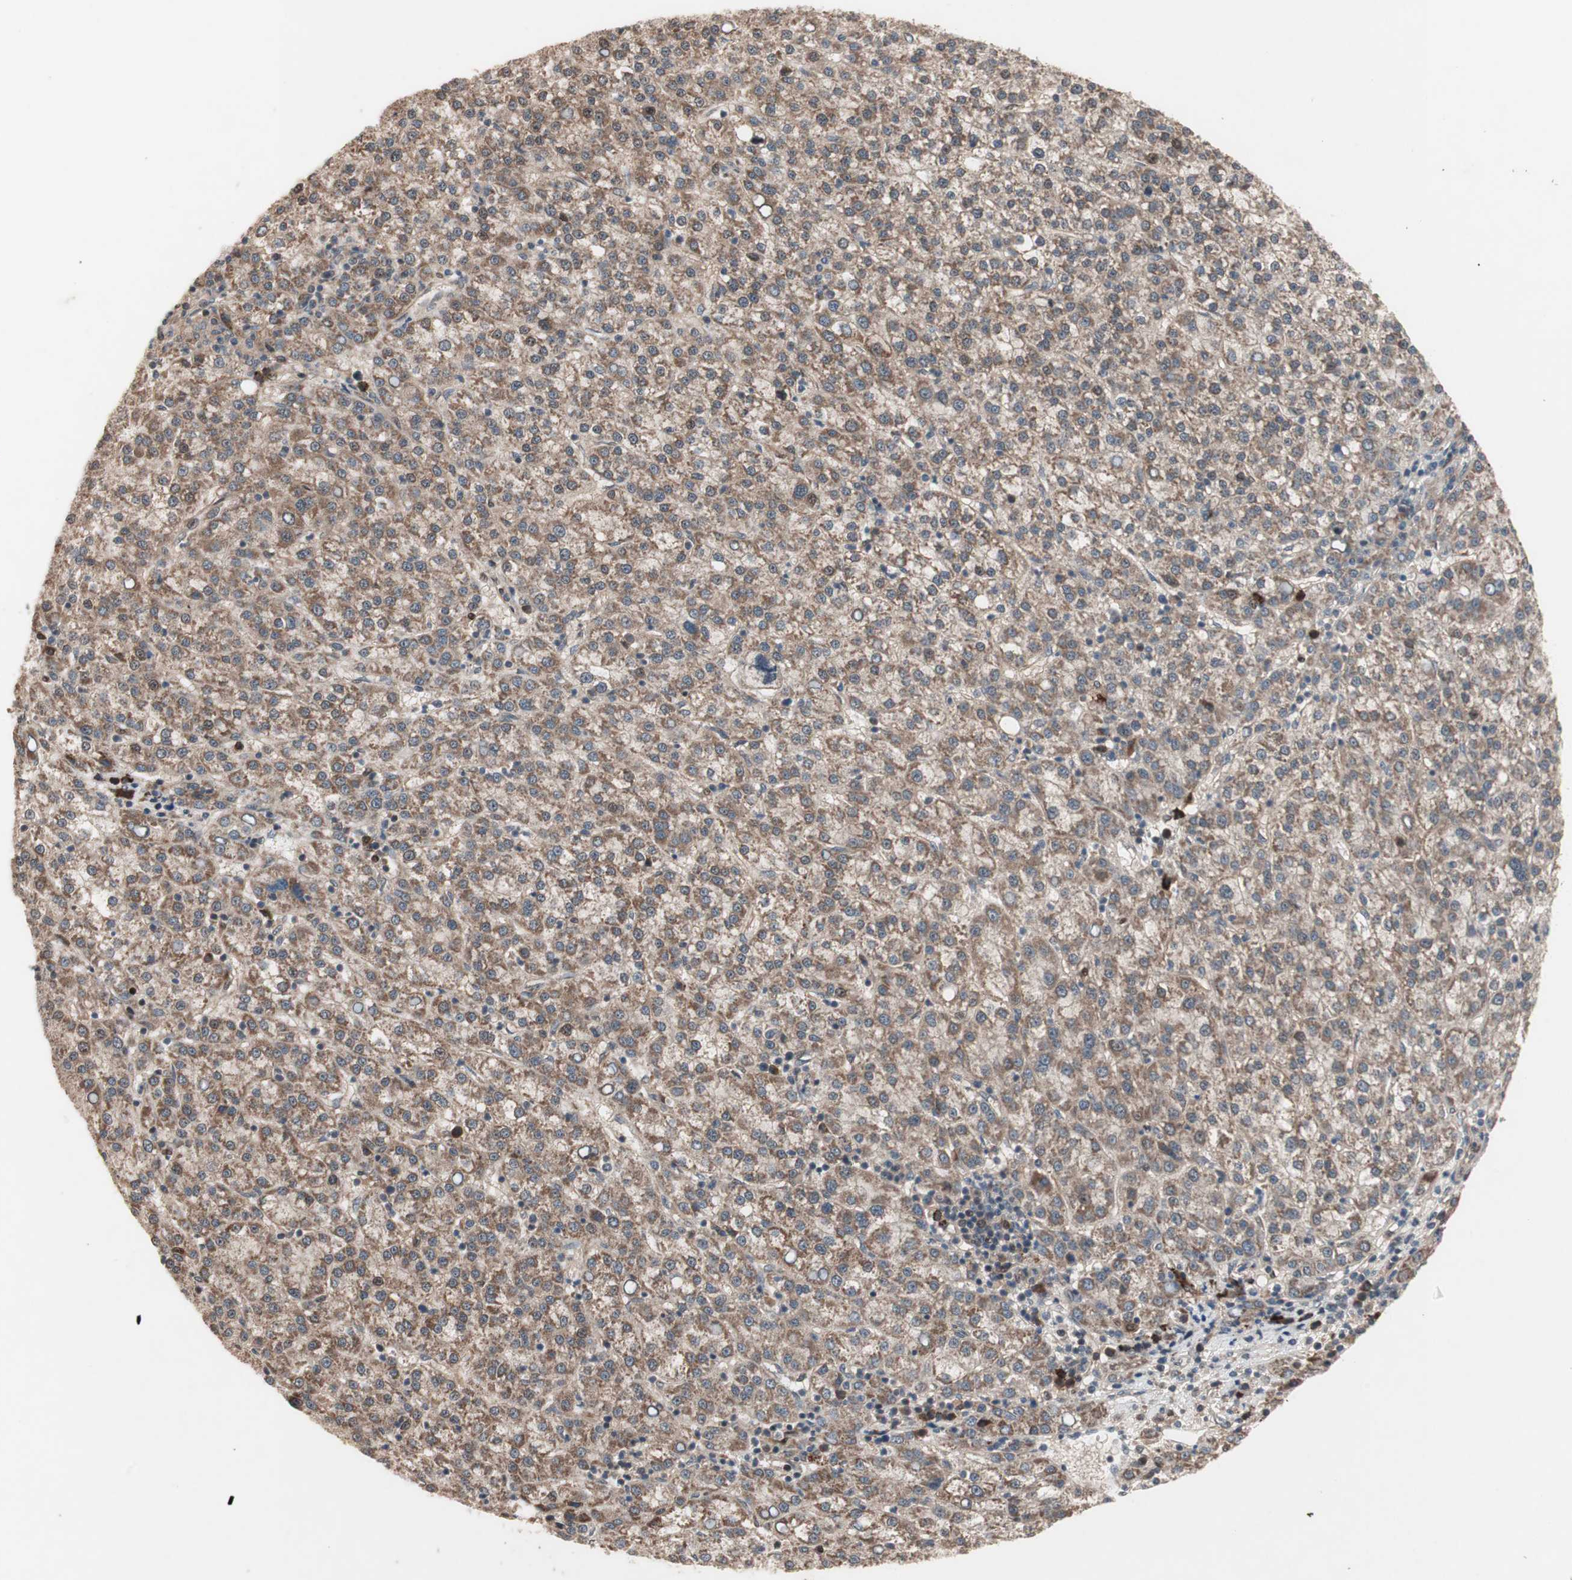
{"staining": {"intensity": "moderate", "quantity": ">75%", "location": "cytoplasmic/membranous"}, "tissue": "liver cancer", "cell_type": "Tumor cells", "image_type": "cancer", "snomed": [{"axis": "morphology", "description": "Carcinoma, Hepatocellular, NOS"}, {"axis": "topography", "description": "Liver"}], "caption": "Immunohistochemical staining of human liver hepatocellular carcinoma demonstrates moderate cytoplasmic/membranous protein staining in approximately >75% of tumor cells.", "gene": "NF2", "patient": {"sex": "female", "age": 58}}